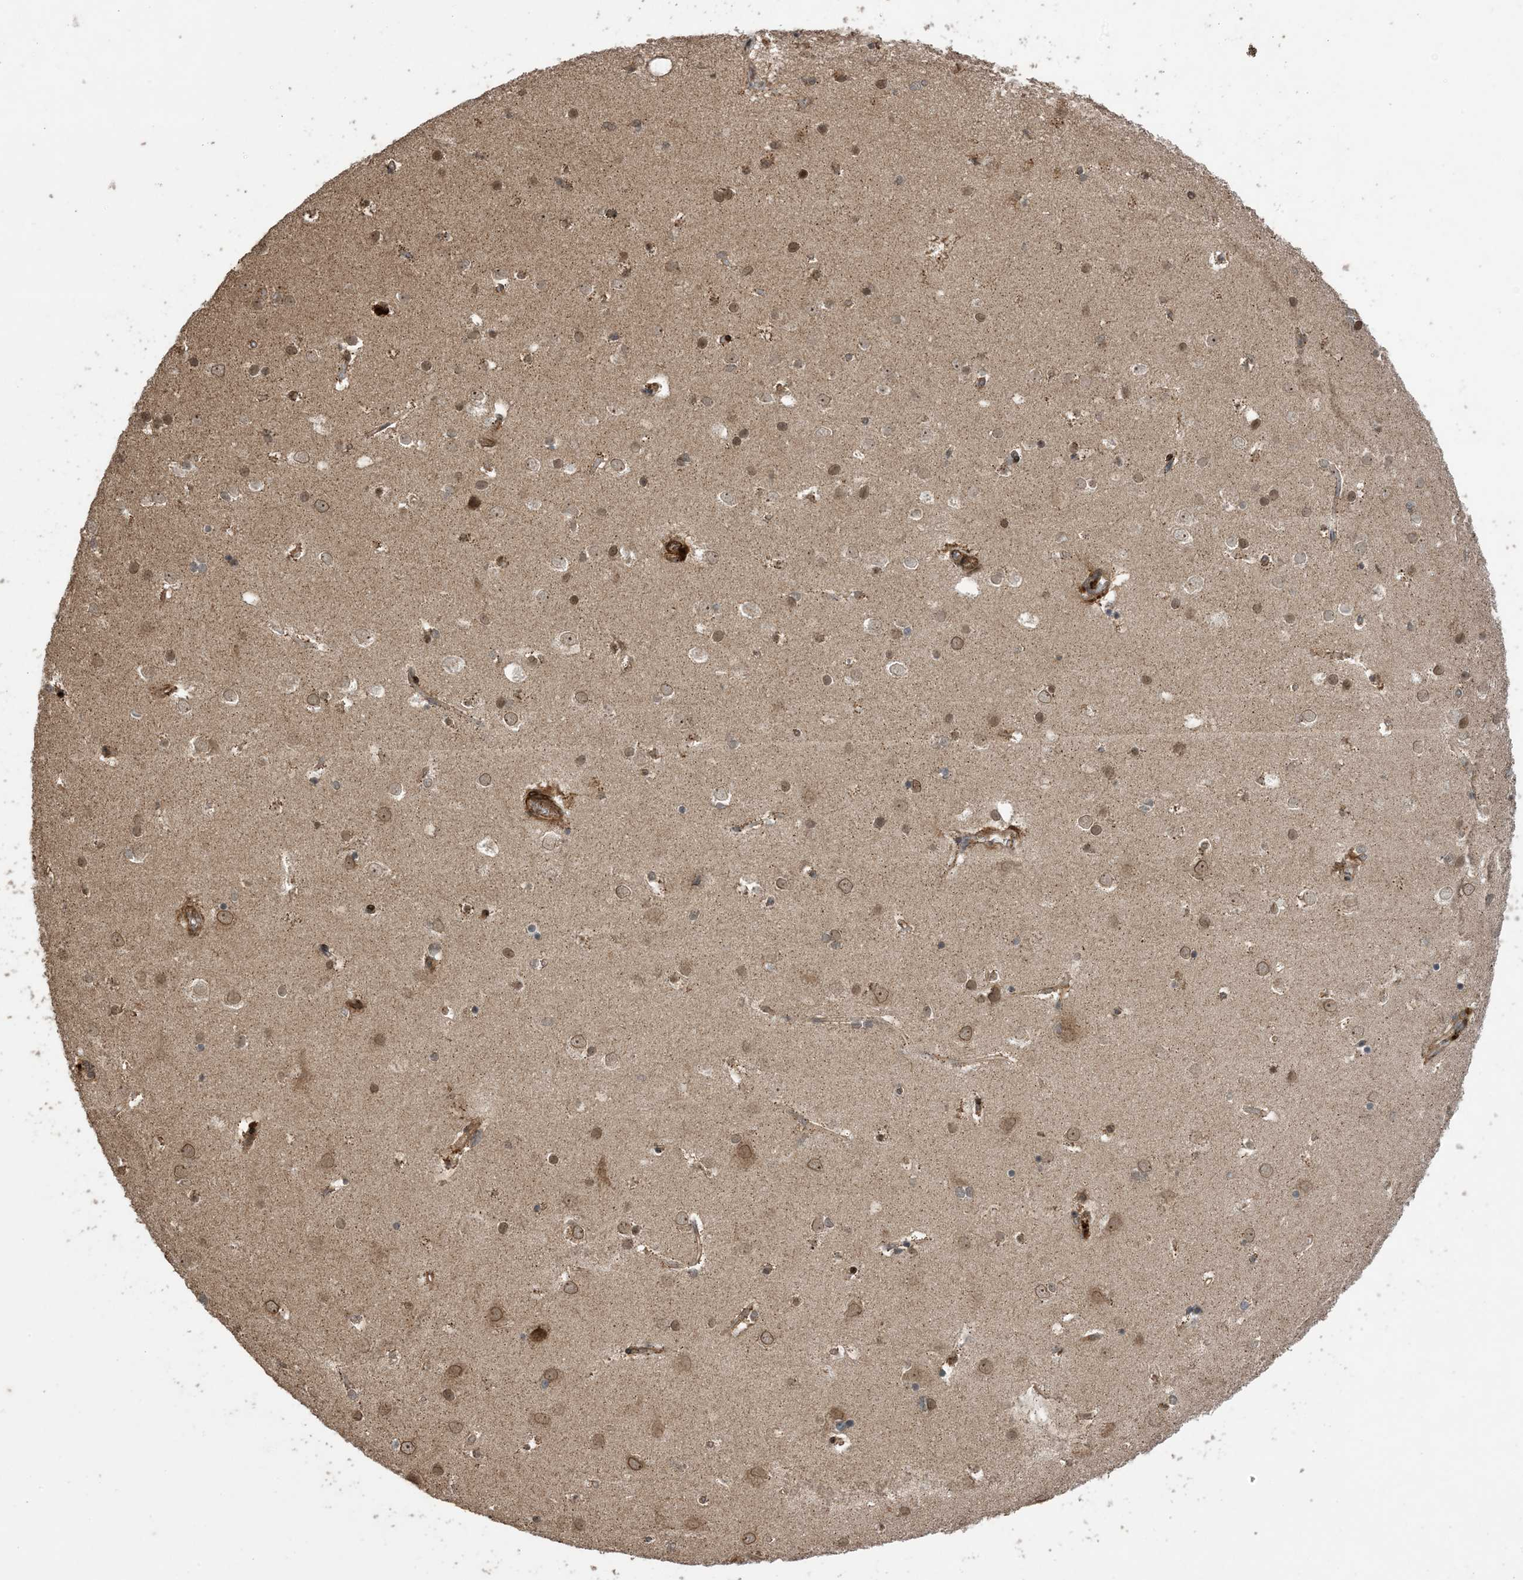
{"staining": {"intensity": "moderate", "quantity": ">75%", "location": "cytoplasmic/membranous"}, "tissue": "cerebral cortex", "cell_type": "Endothelial cells", "image_type": "normal", "snomed": [{"axis": "morphology", "description": "Normal tissue, NOS"}, {"axis": "topography", "description": "Cerebral cortex"}], "caption": "Moderate cytoplasmic/membranous expression for a protein is appreciated in approximately >75% of endothelial cells of normal cerebral cortex using immunohistochemistry (IHC).", "gene": "ZNF511", "patient": {"sex": "male", "age": 54}}